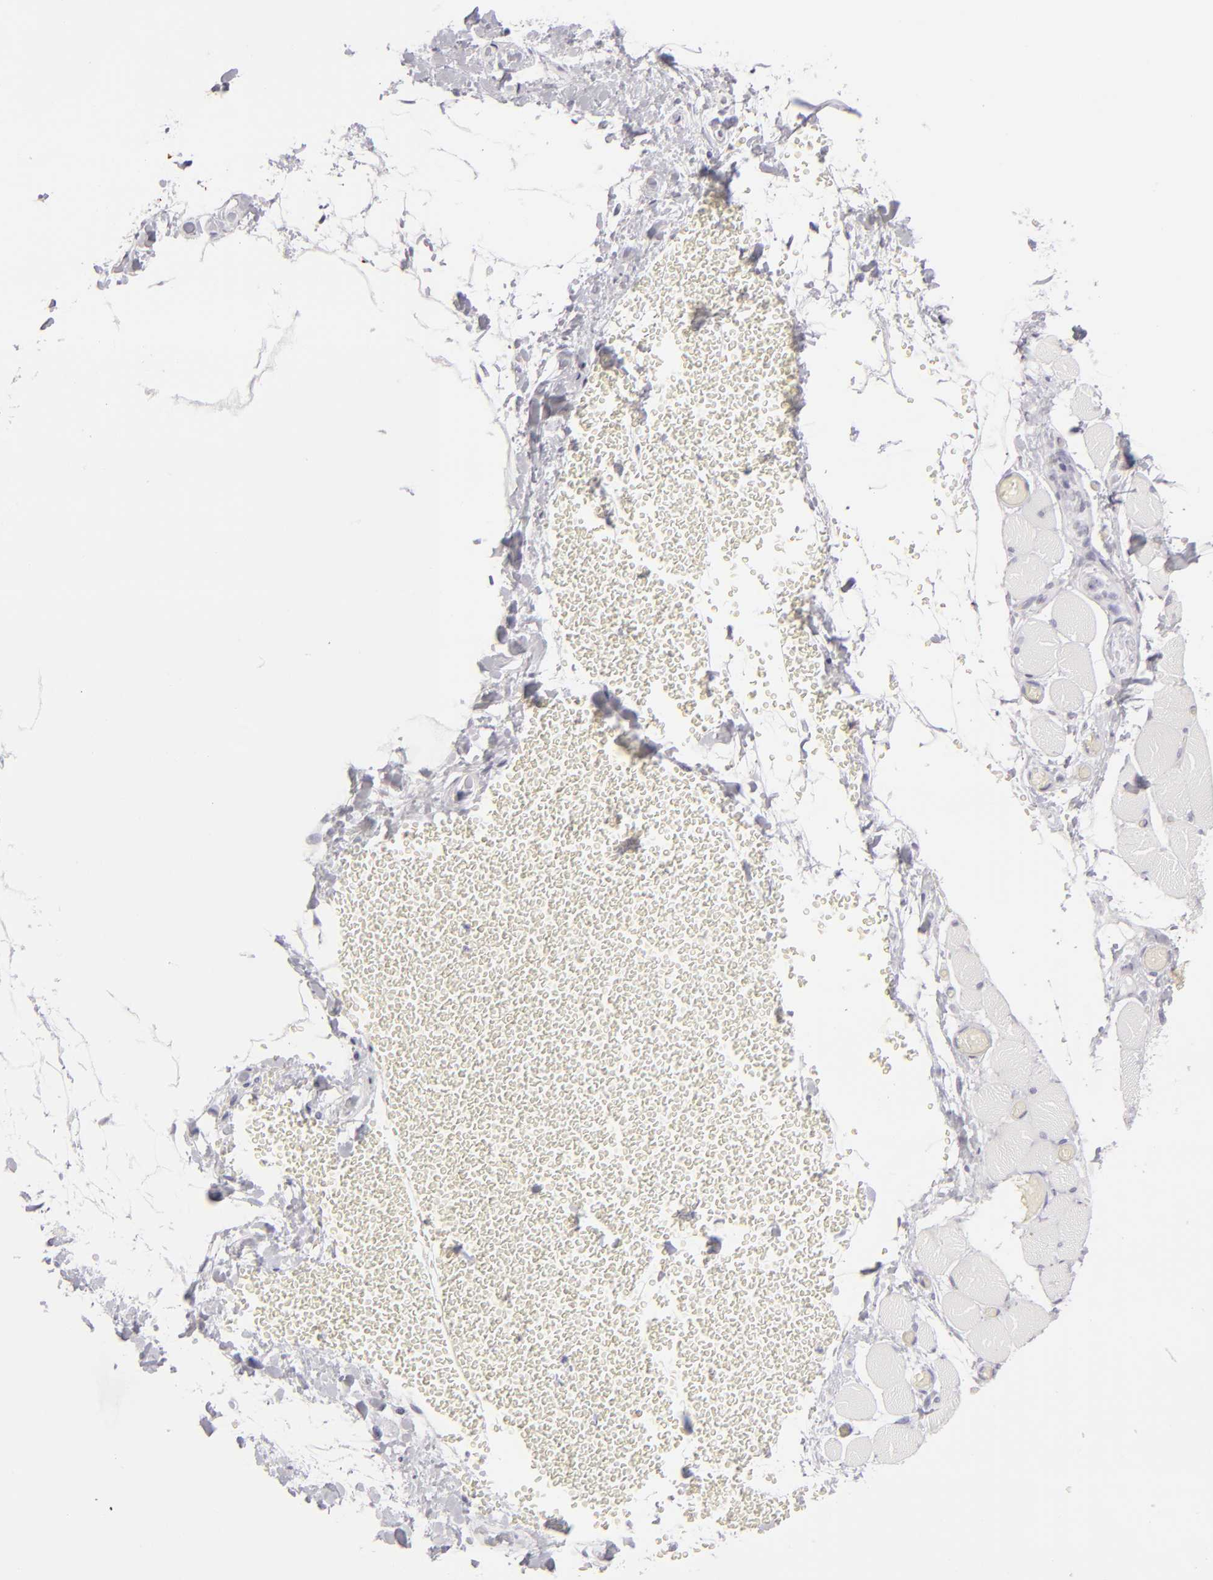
{"staining": {"intensity": "negative", "quantity": "none", "location": "none"}, "tissue": "skeletal muscle", "cell_type": "Myocytes", "image_type": "normal", "snomed": [{"axis": "morphology", "description": "Normal tissue, NOS"}, {"axis": "topography", "description": "Skeletal muscle"}, {"axis": "topography", "description": "Soft tissue"}], "caption": "Immunohistochemical staining of normal human skeletal muscle demonstrates no significant positivity in myocytes. The staining was performed using DAB (3,3'-diaminobenzidine) to visualize the protein expression in brown, while the nuclei were stained in blue with hematoxylin (Magnification: 20x).", "gene": "KRT1", "patient": {"sex": "female", "age": 58}}